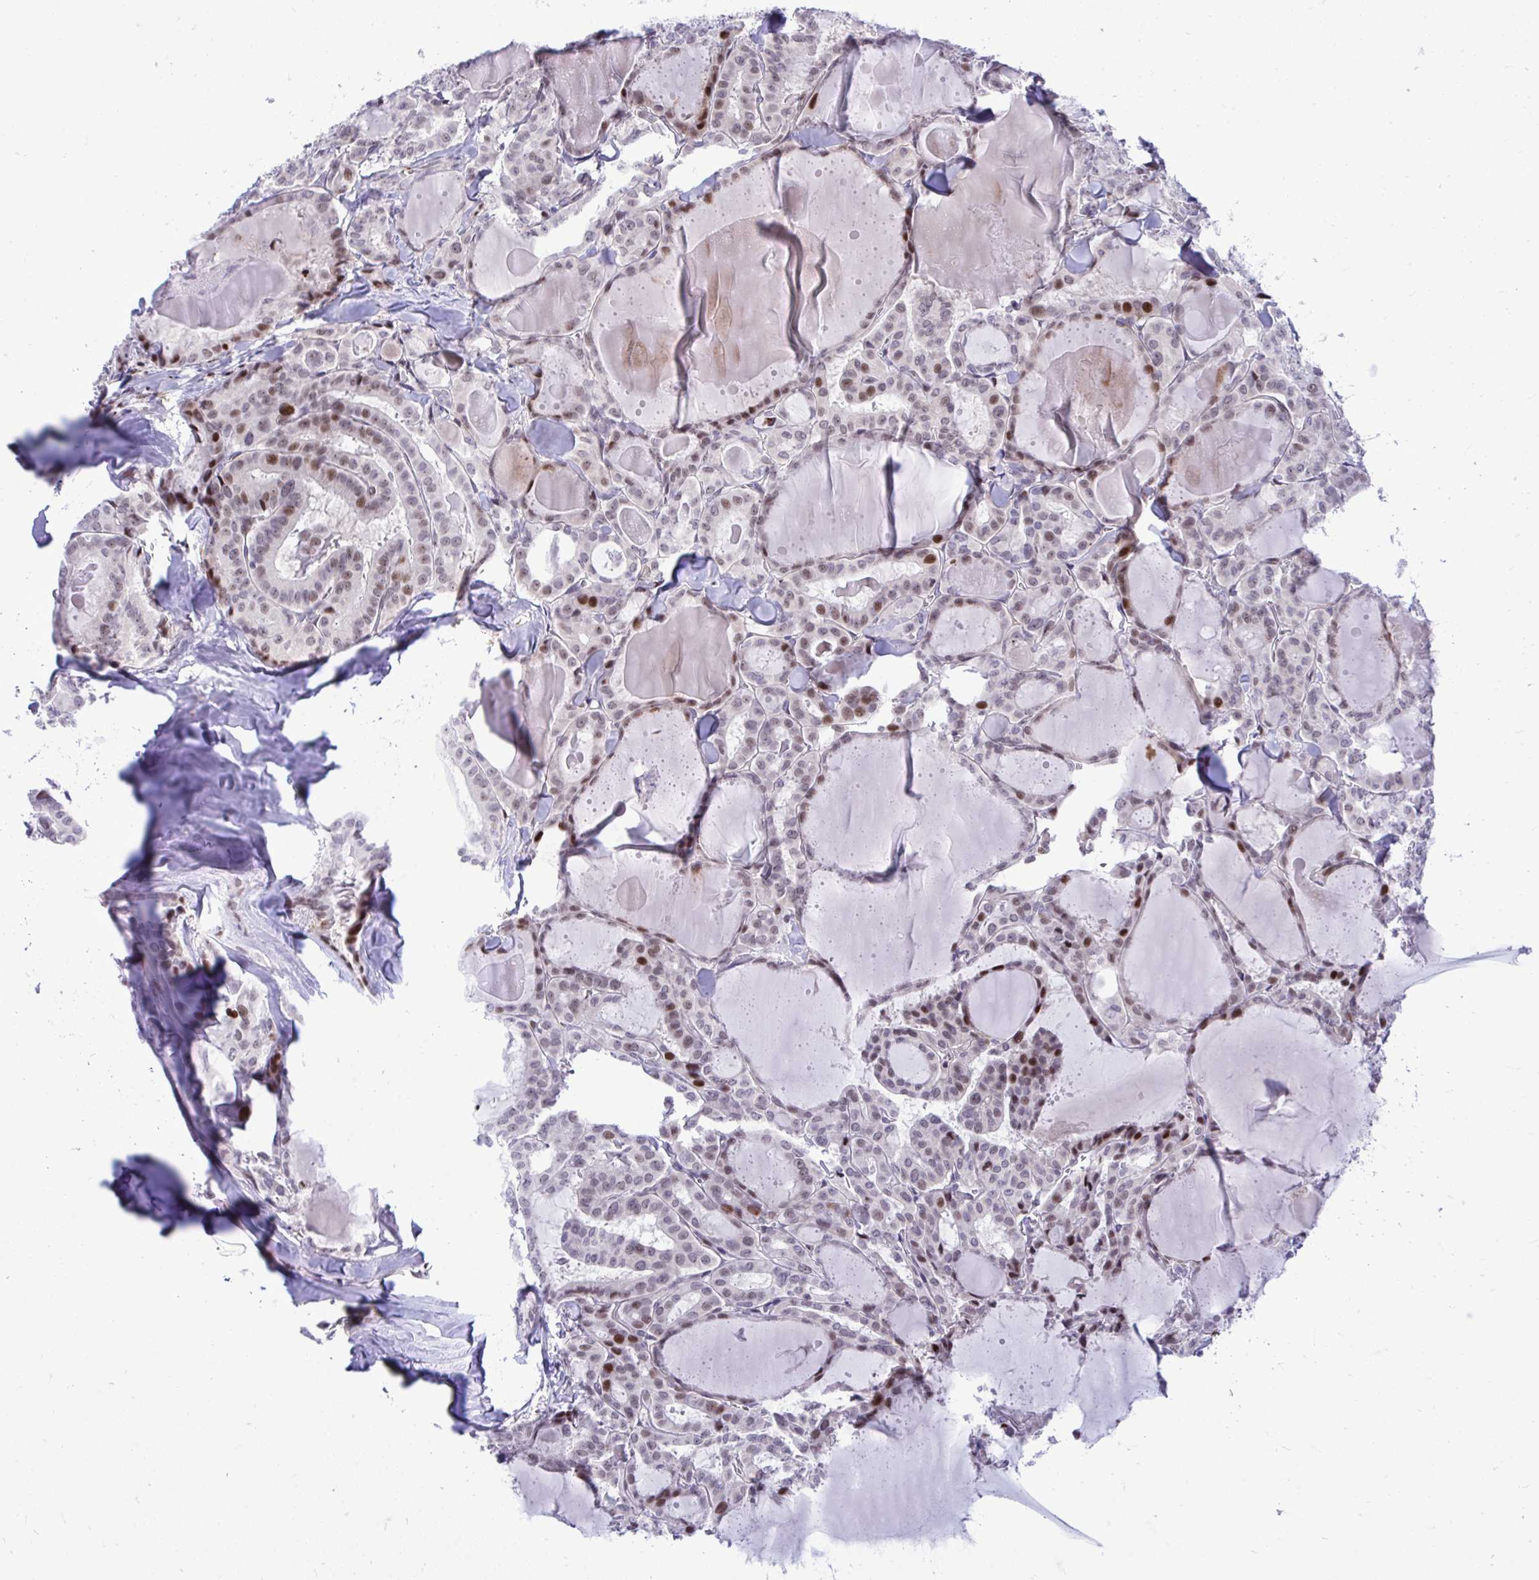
{"staining": {"intensity": "moderate", "quantity": "25%-75%", "location": "nuclear"}, "tissue": "thyroid cancer", "cell_type": "Tumor cells", "image_type": "cancer", "snomed": [{"axis": "morphology", "description": "Papillary adenocarcinoma, NOS"}, {"axis": "topography", "description": "Thyroid gland"}], "caption": "Human thyroid papillary adenocarcinoma stained with a protein marker demonstrates moderate staining in tumor cells.", "gene": "C14orf39", "patient": {"sex": "male", "age": 87}}